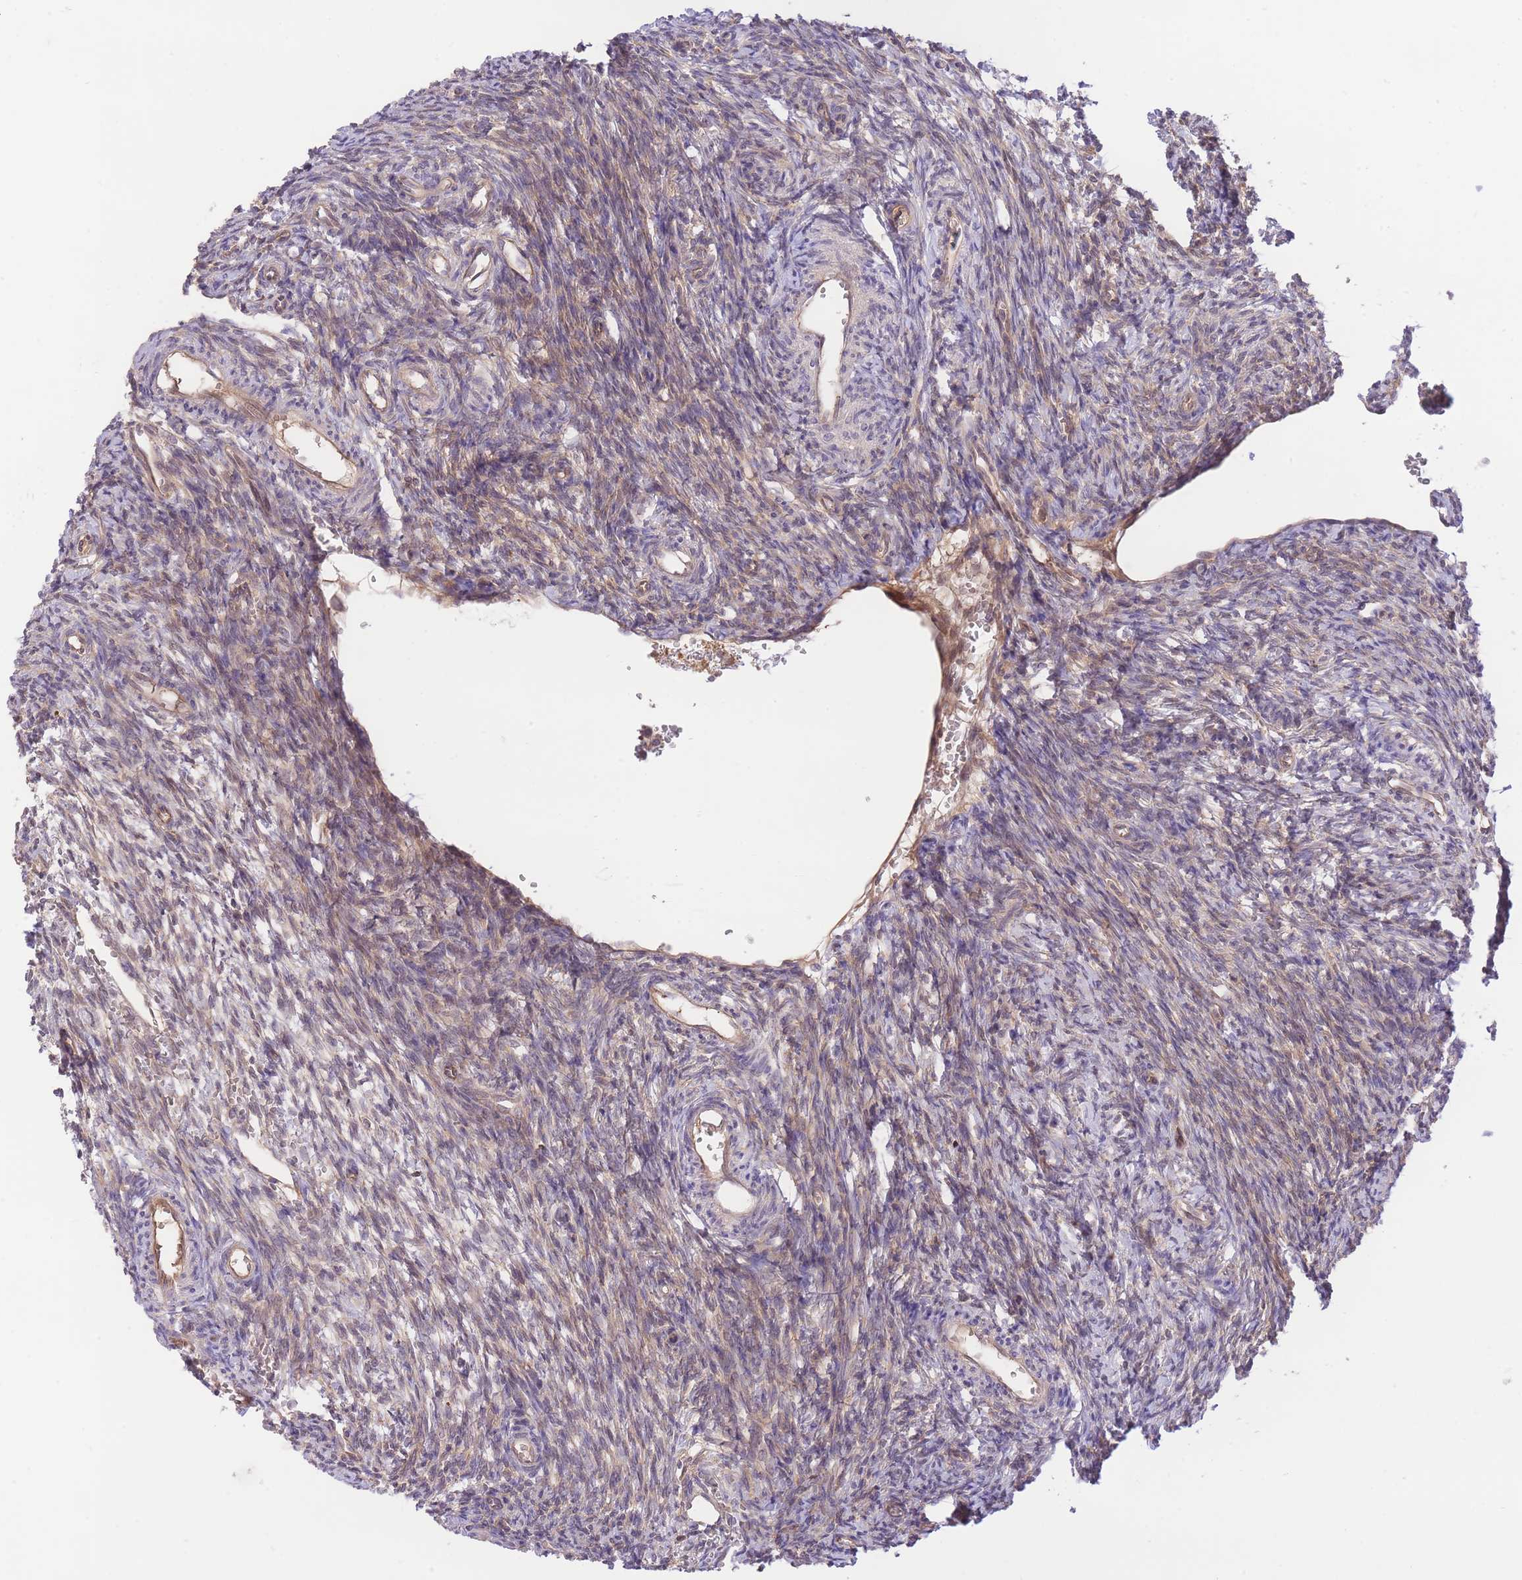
{"staining": {"intensity": "moderate", "quantity": "25%-75%", "location": "cytoplasmic/membranous"}, "tissue": "ovary", "cell_type": "Ovarian stroma cells", "image_type": "normal", "snomed": [{"axis": "morphology", "description": "Normal tissue, NOS"}, {"axis": "topography", "description": "Ovary"}], "caption": "Immunohistochemical staining of unremarkable ovary demonstrates medium levels of moderate cytoplasmic/membranous staining in about 25%-75% of ovarian stroma cells.", "gene": "PREP", "patient": {"sex": "female", "age": 39}}